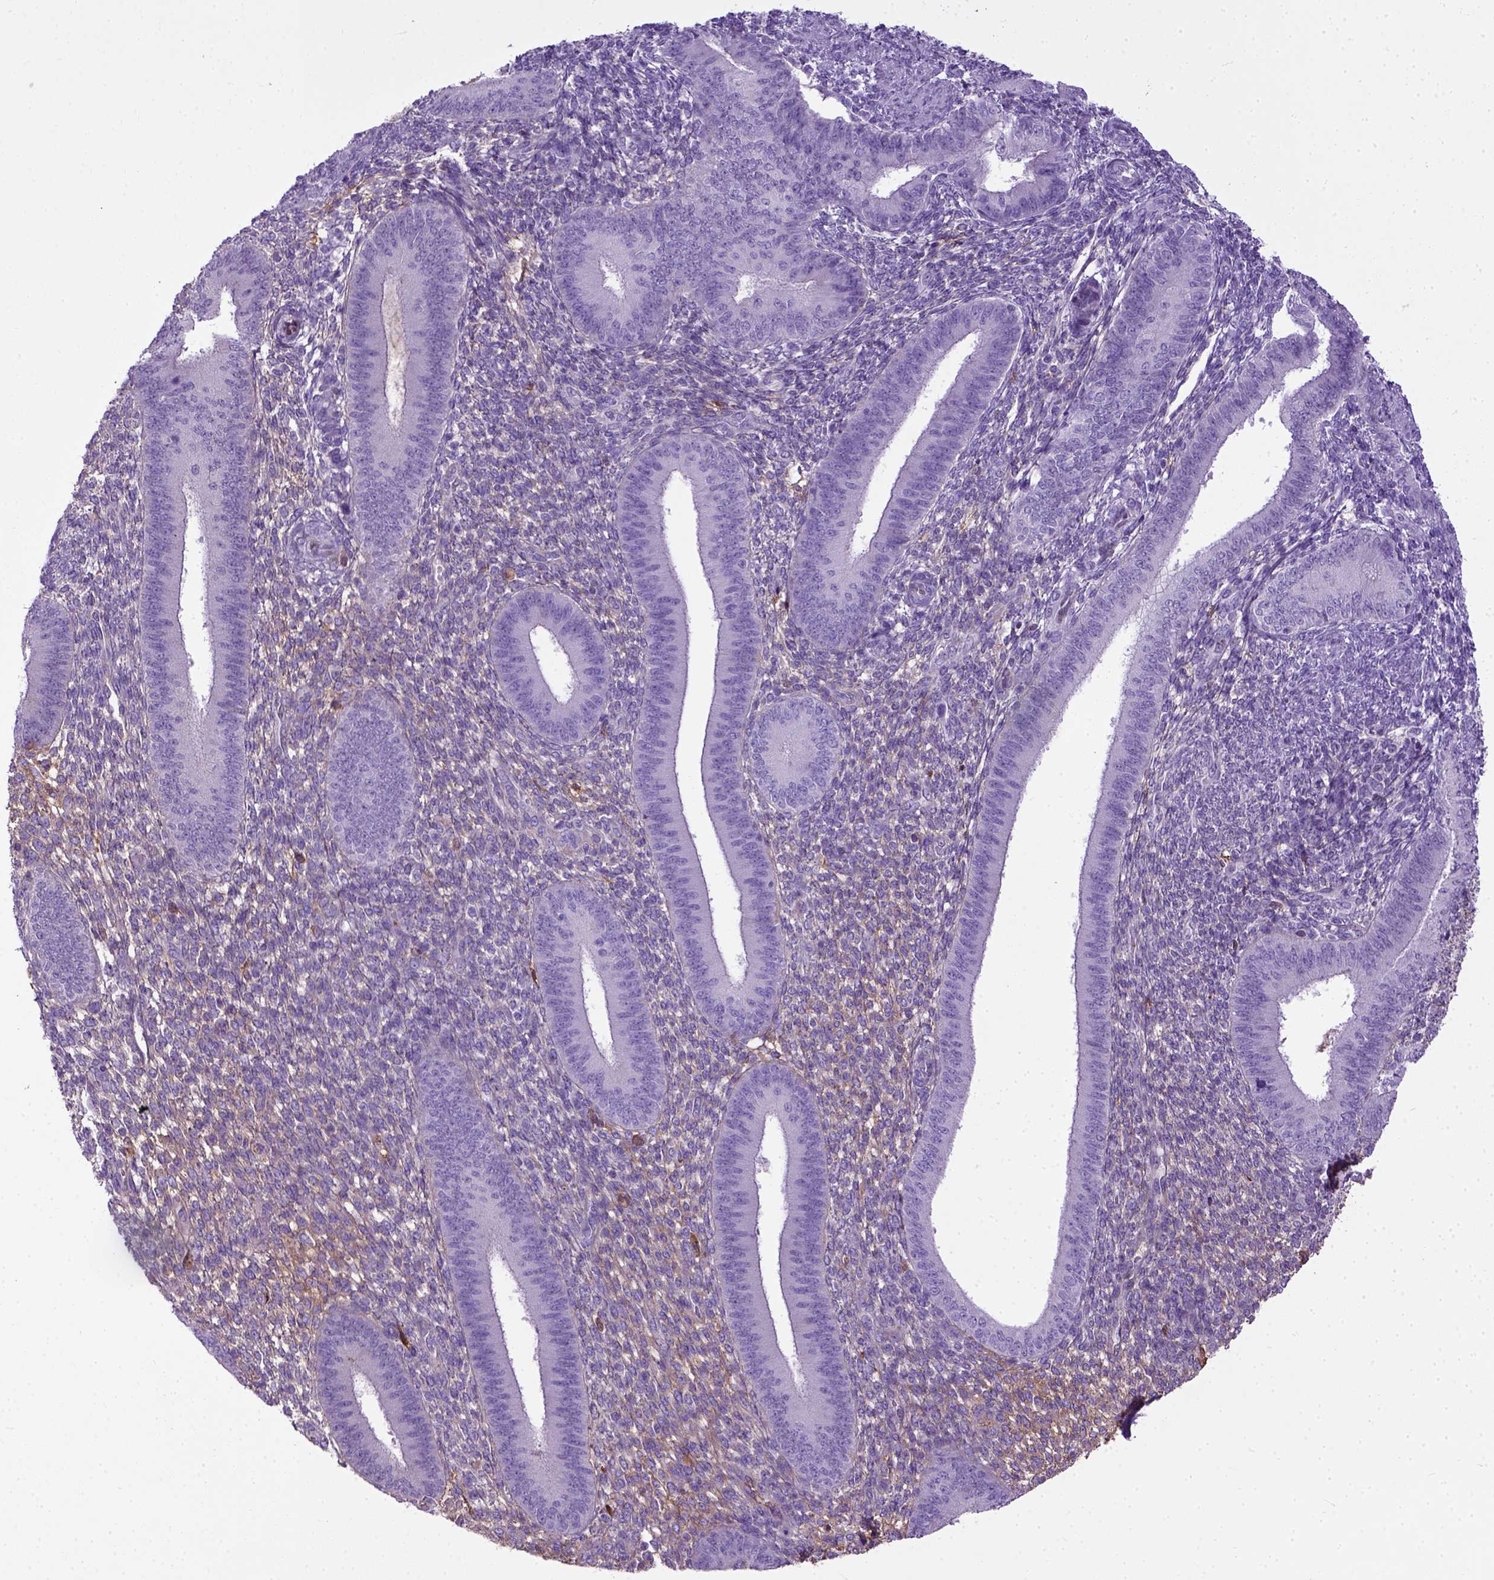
{"staining": {"intensity": "negative", "quantity": "none", "location": "none"}, "tissue": "endometrium", "cell_type": "Cells in endometrial stroma", "image_type": "normal", "snomed": [{"axis": "morphology", "description": "Normal tissue, NOS"}, {"axis": "topography", "description": "Endometrium"}], "caption": "Human endometrium stained for a protein using immunohistochemistry reveals no expression in cells in endometrial stroma.", "gene": "ADAMTS8", "patient": {"sex": "female", "age": 39}}